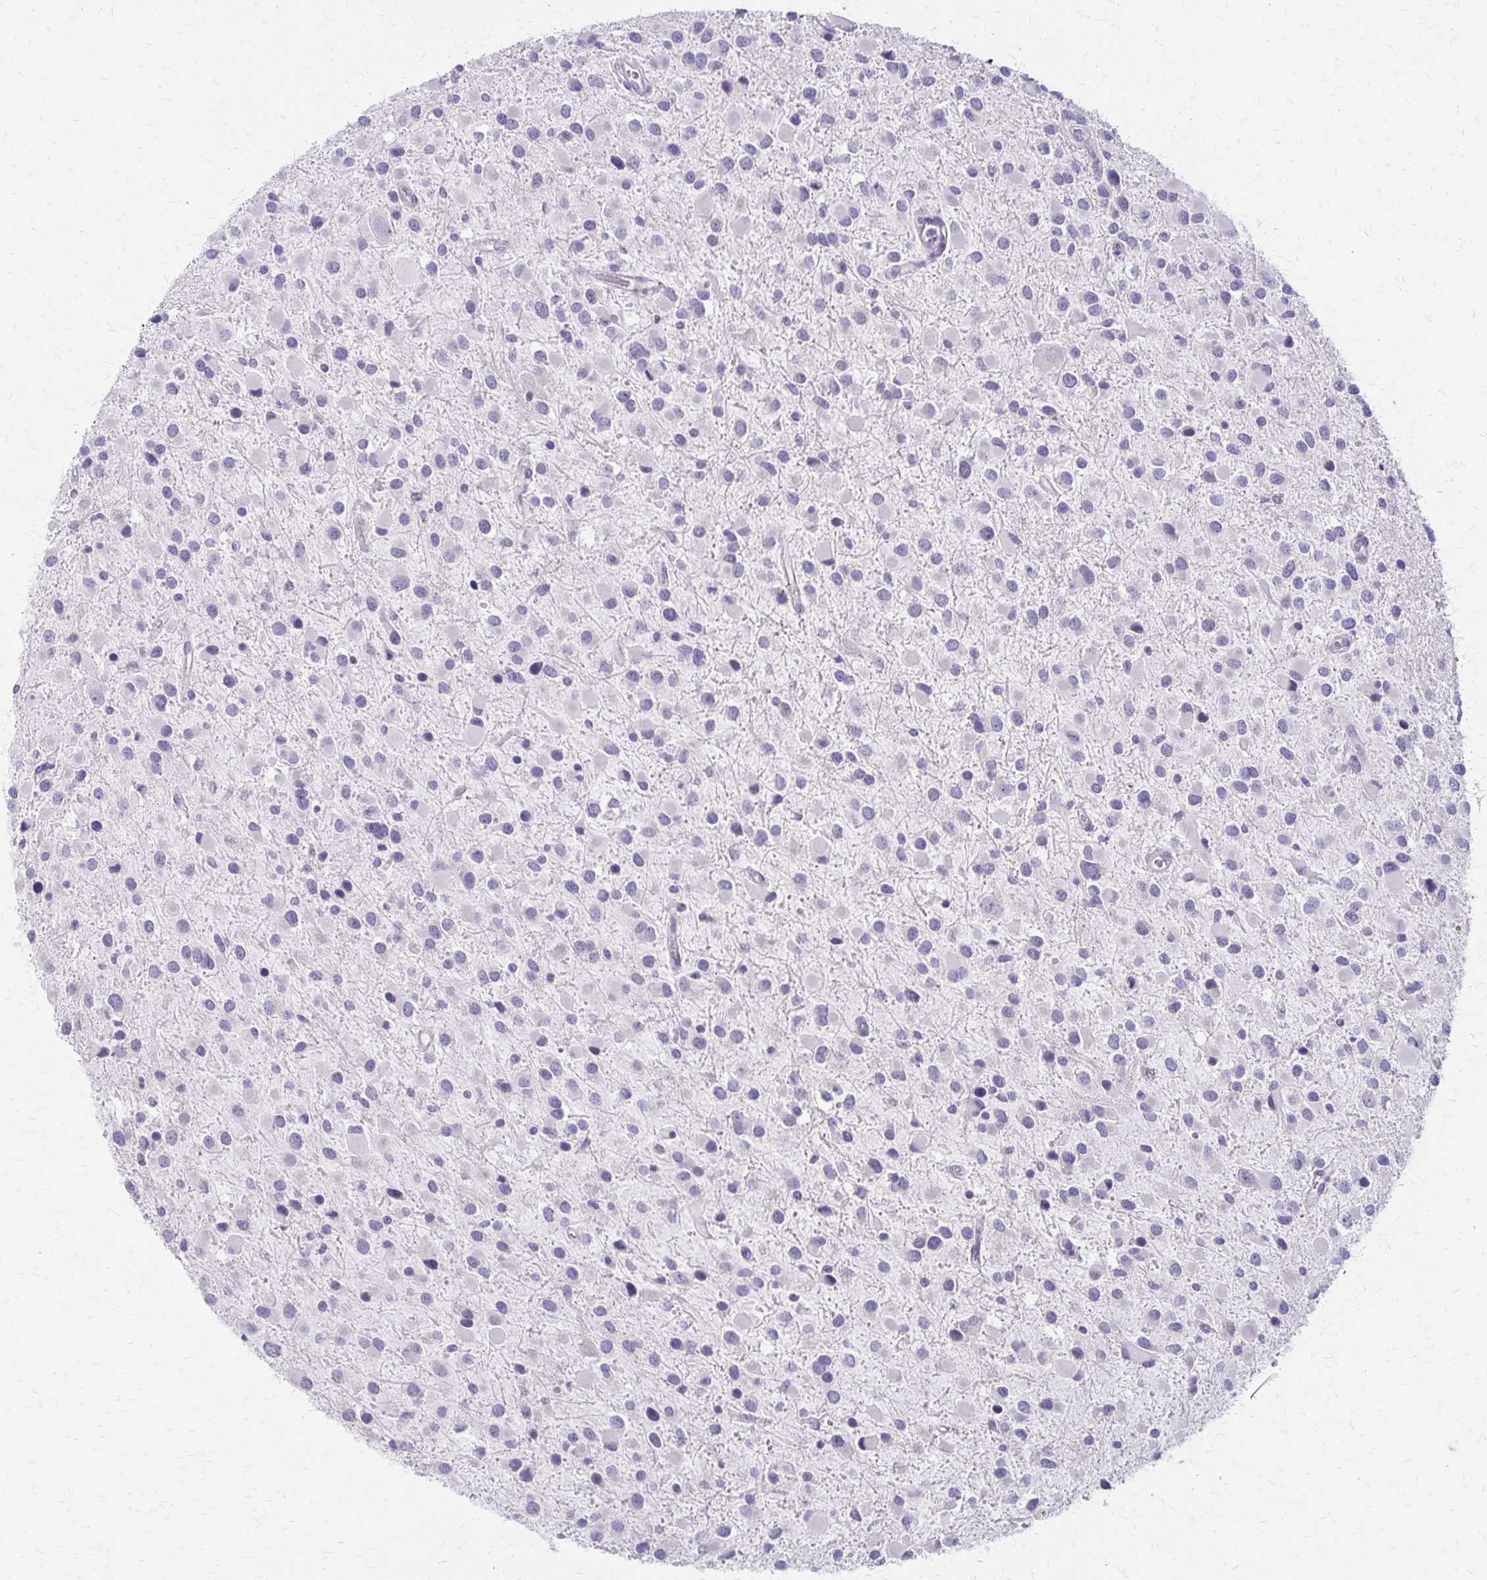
{"staining": {"intensity": "negative", "quantity": "none", "location": "none"}, "tissue": "glioma", "cell_type": "Tumor cells", "image_type": "cancer", "snomed": [{"axis": "morphology", "description": "Glioma, malignant, Low grade"}, {"axis": "topography", "description": "Brain"}], "caption": "DAB (3,3'-diaminobenzidine) immunohistochemical staining of glioma displays no significant staining in tumor cells. The staining was performed using DAB to visualize the protein expression in brown, while the nuclei were stained in blue with hematoxylin (Magnification: 20x).", "gene": "ACP5", "patient": {"sex": "female", "age": 32}}